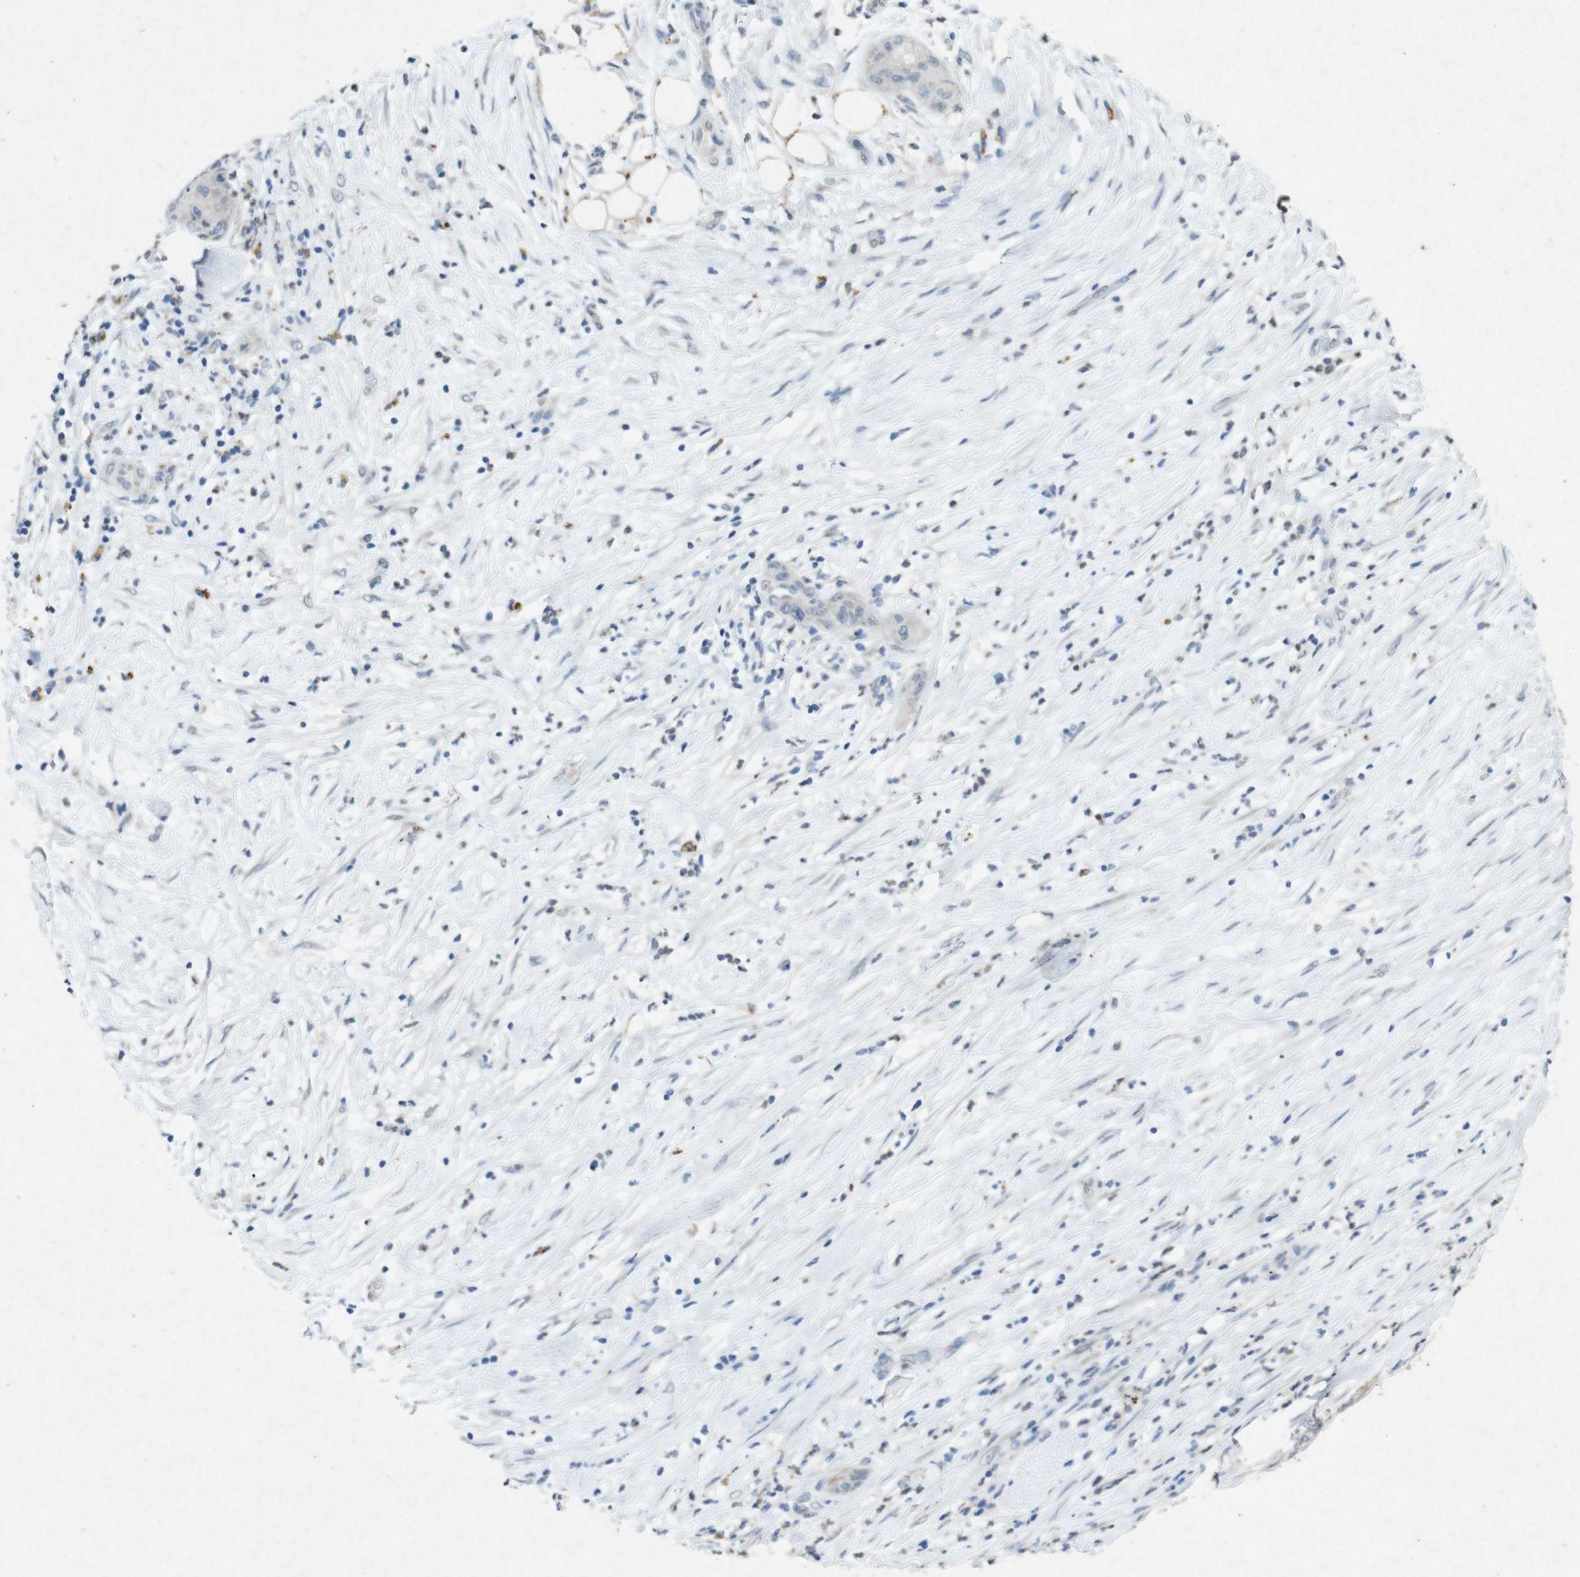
{"staining": {"intensity": "negative", "quantity": "none", "location": "none"}, "tissue": "pancreatic cancer", "cell_type": "Tumor cells", "image_type": "cancer", "snomed": [{"axis": "morphology", "description": "Adenocarcinoma, NOS"}, {"axis": "topography", "description": "Pancreas"}], "caption": "Micrograph shows no protein positivity in tumor cells of adenocarcinoma (pancreatic) tissue.", "gene": "STBD1", "patient": {"sex": "female", "age": 78}}